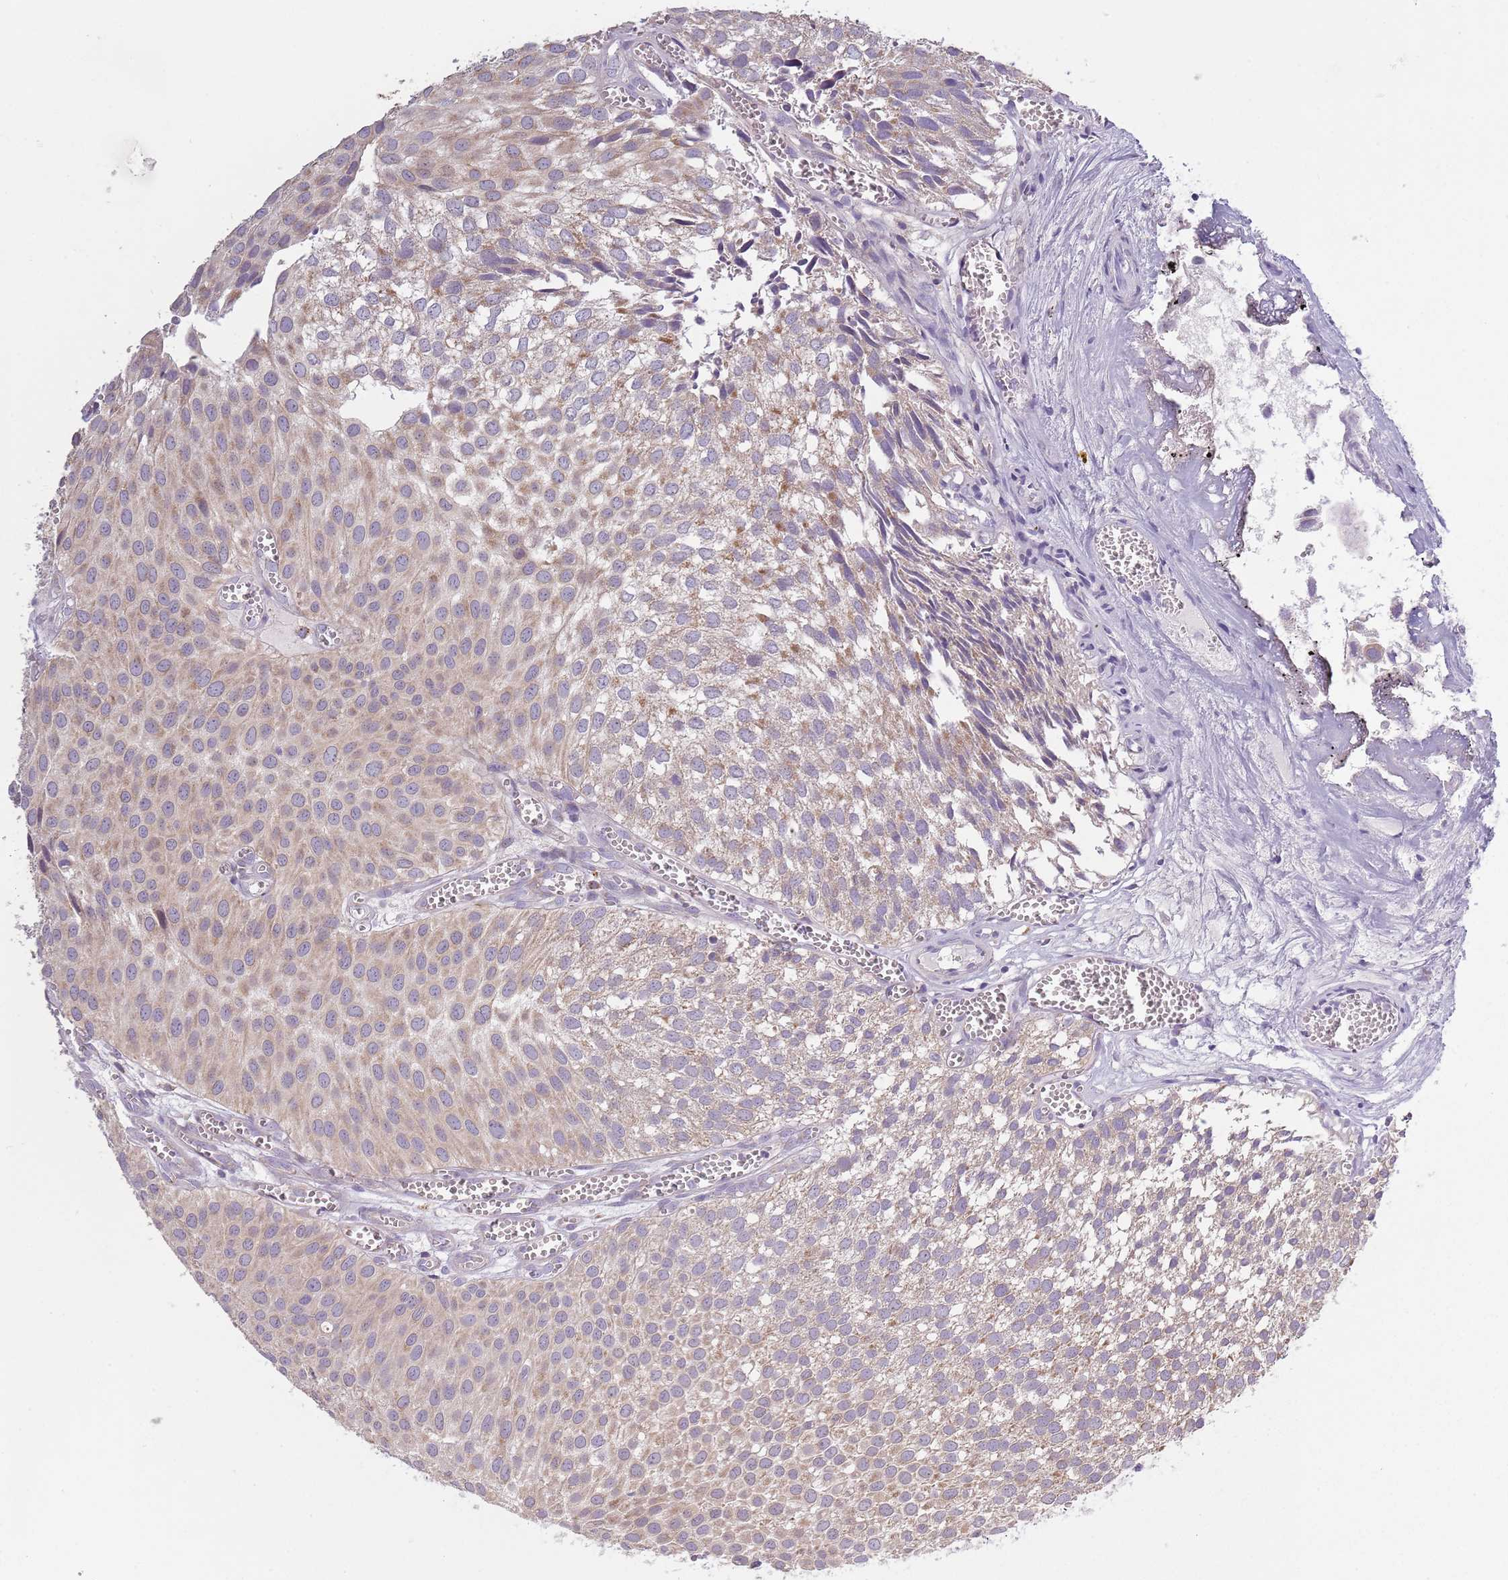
{"staining": {"intensity": "moderate", "quantity": "<25%", "location": "cytoplasmic/membranous"}, "tissue": "urothelial cancer", "cell_type": "Tumor cells", "image_type": "cancer", "snomed": [{"axis": "morphology", "description": "Urothelial carcinoma, Low grade"}, {"axis": "topography", "description": "Urinary bladder"}], "caption": "The micrograph exhibits staining of urothelial cancer, revealing moderate cytoplasmic/membranous protein expression (brown color) within tumor cells.", "gene": "COQ5", "patient": {"sex": "male", "age": 88}}